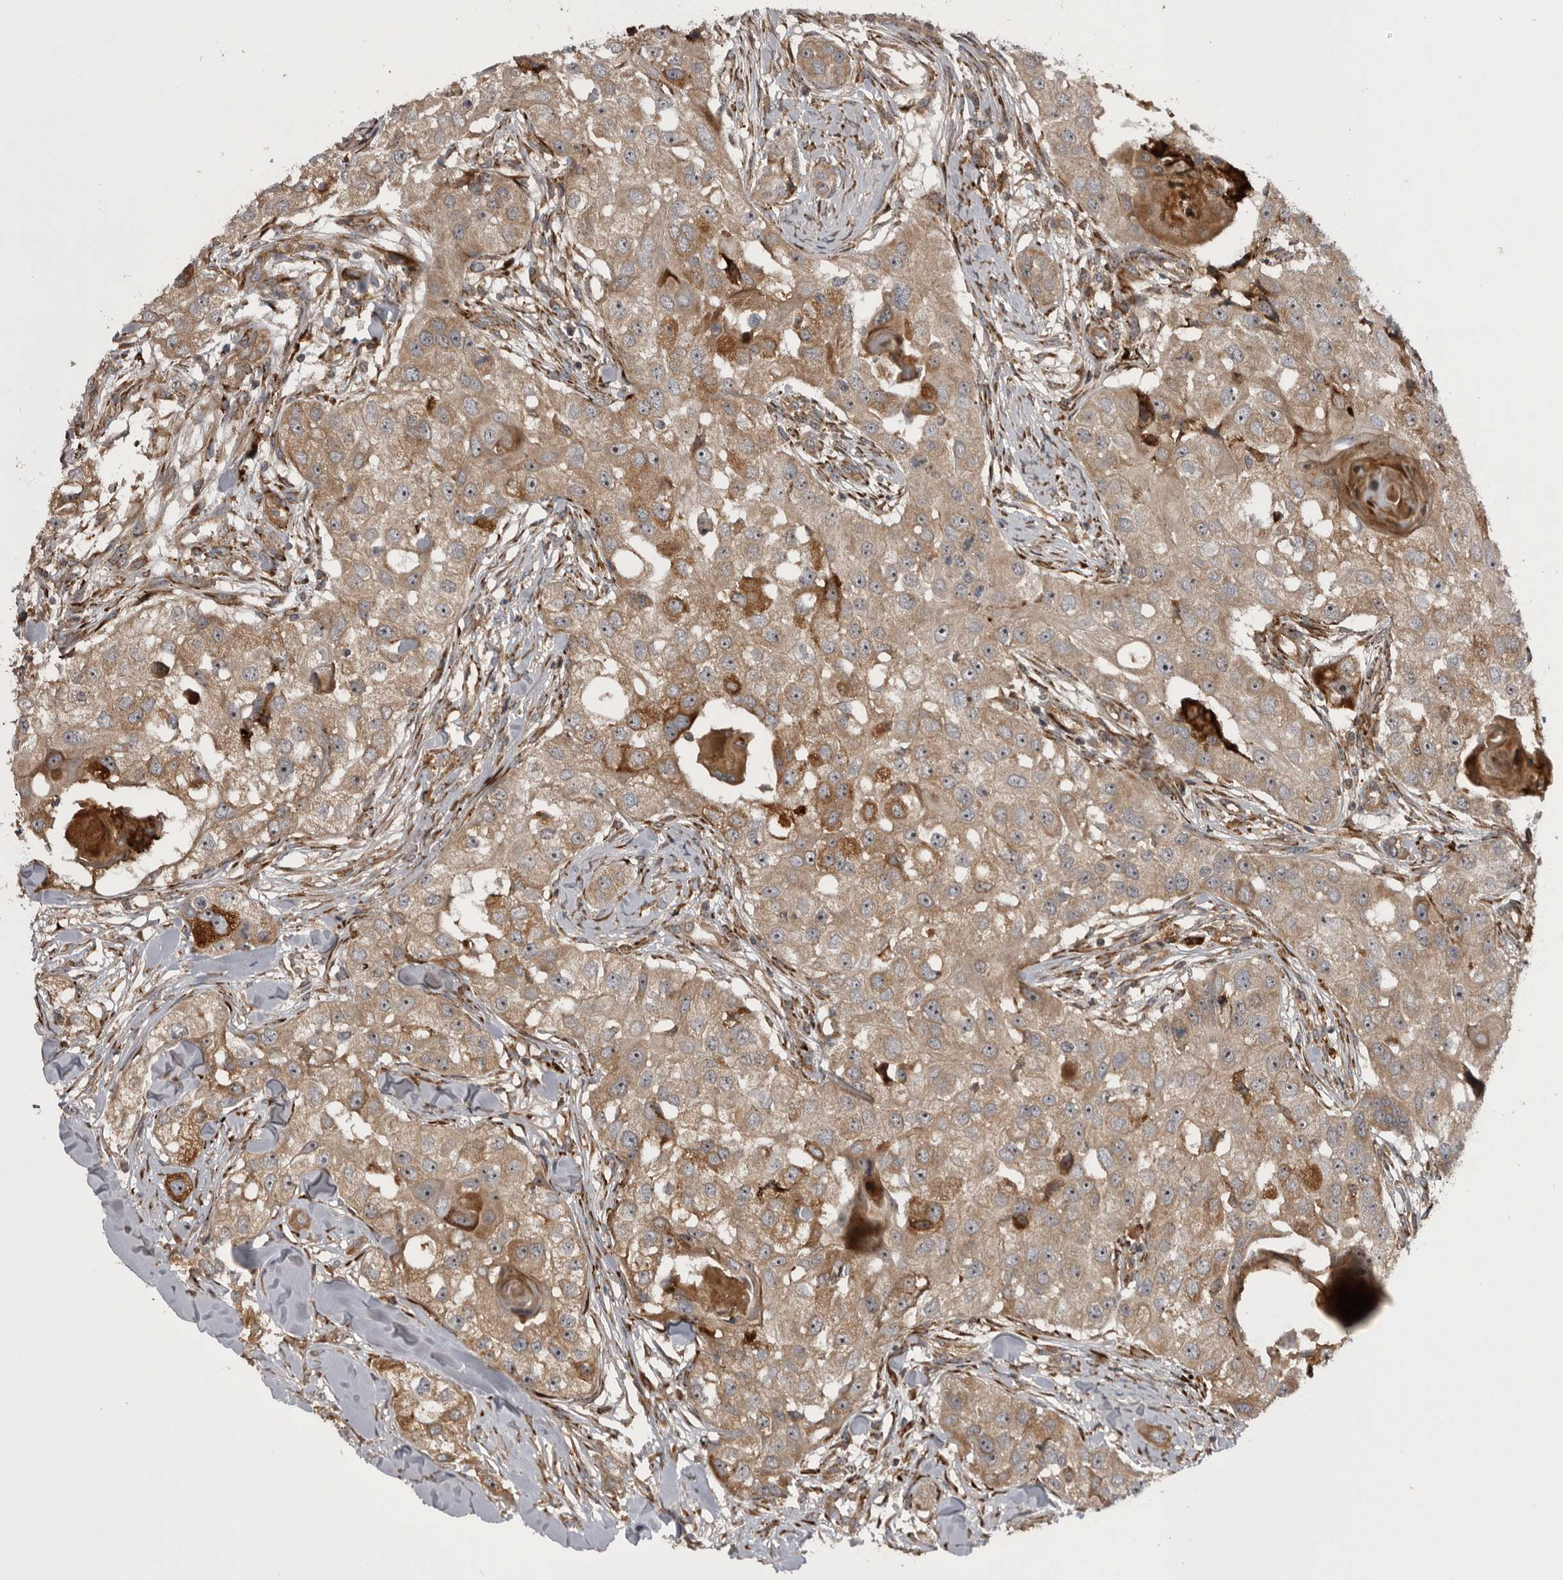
{"staining": {"intensity": "weak", "quantity": ">75%", "location": "cytoplasmic/membranous"}, "tissue": "head and neck cancer", "cell_type": "Tumor cells", "image_type": "cancer", "snomed": [{"axis": "morphology", "description": "Normal tissue, NOS"}, {"axis": "morphology", "description": "Squamous cell carcinoma, NOS"}, {"axis": "topography", "description": "Skeletal muscle"}, {"axis": "topography", "description": "Head-Neck"}], "caption": "Brown immunohistochemical staining in human head and neck cancer displays weak cytoplasmic/membranous staining in approximately >75% of tumor cells.", "gene": "RAB3GAP2", "patient": {"sex": "male", "age": 51}}